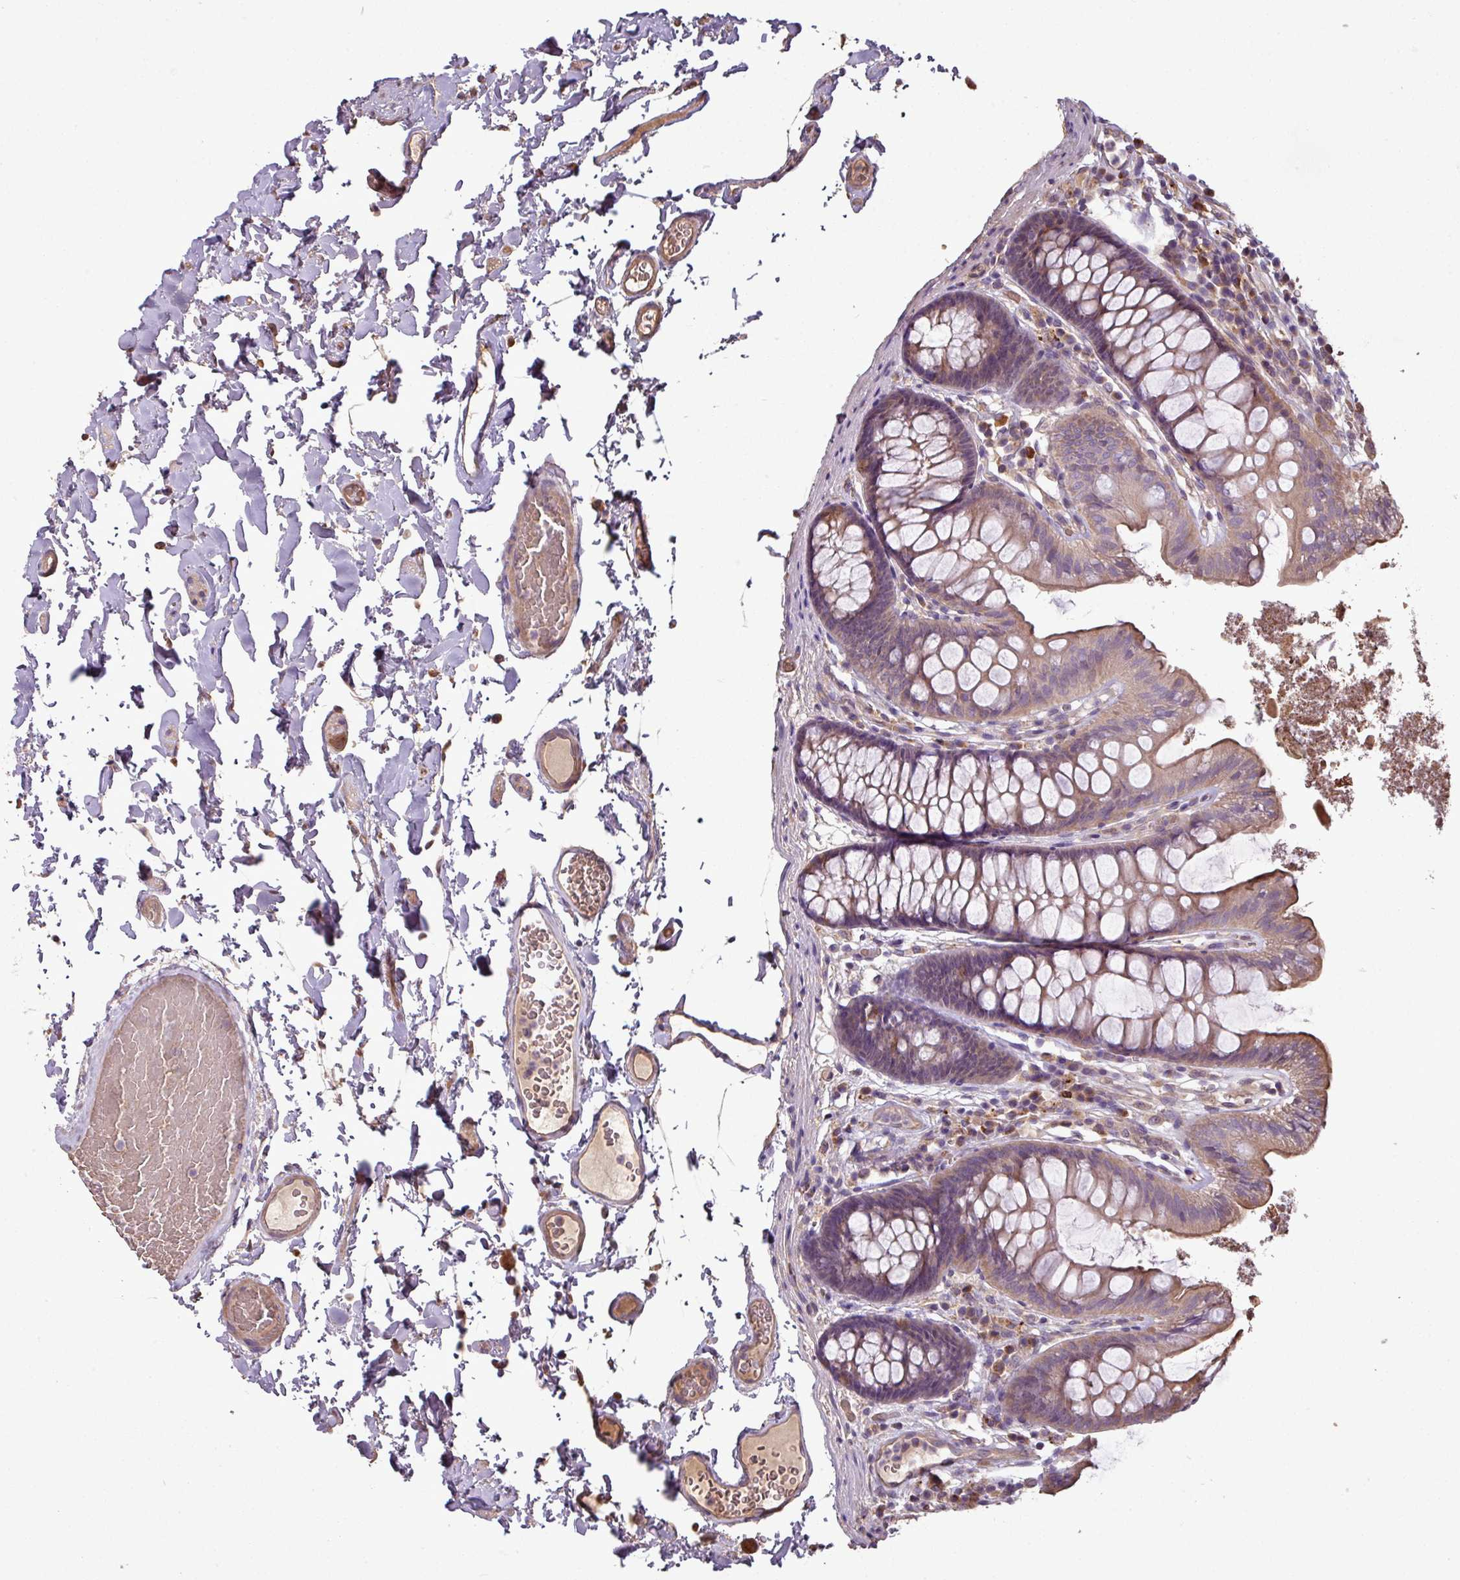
{"staining": {"intensity": "weak", "quantity": ">75%", "location": "cytoplasmic/membranous"}, "tissue": "colon", "cell_type": "Endothelial cells", "image_type": "normal", "snomed": [{"axis": "morphology", "description": "Normal tissue, NOS"}, {"axis": "topography", "description": "Colon"}], "caption": "Protein expression analysis of normal human colon reveals weak cytoplasmic/membranous positivity in approximately >75% of endothelial cells. (DAB (3,3'-diaminobenzidine) = brown stain, brightfield microscopy at high magnification).", "gene": "NHSL2", "patient": {"sex": "male", "age": 84}}